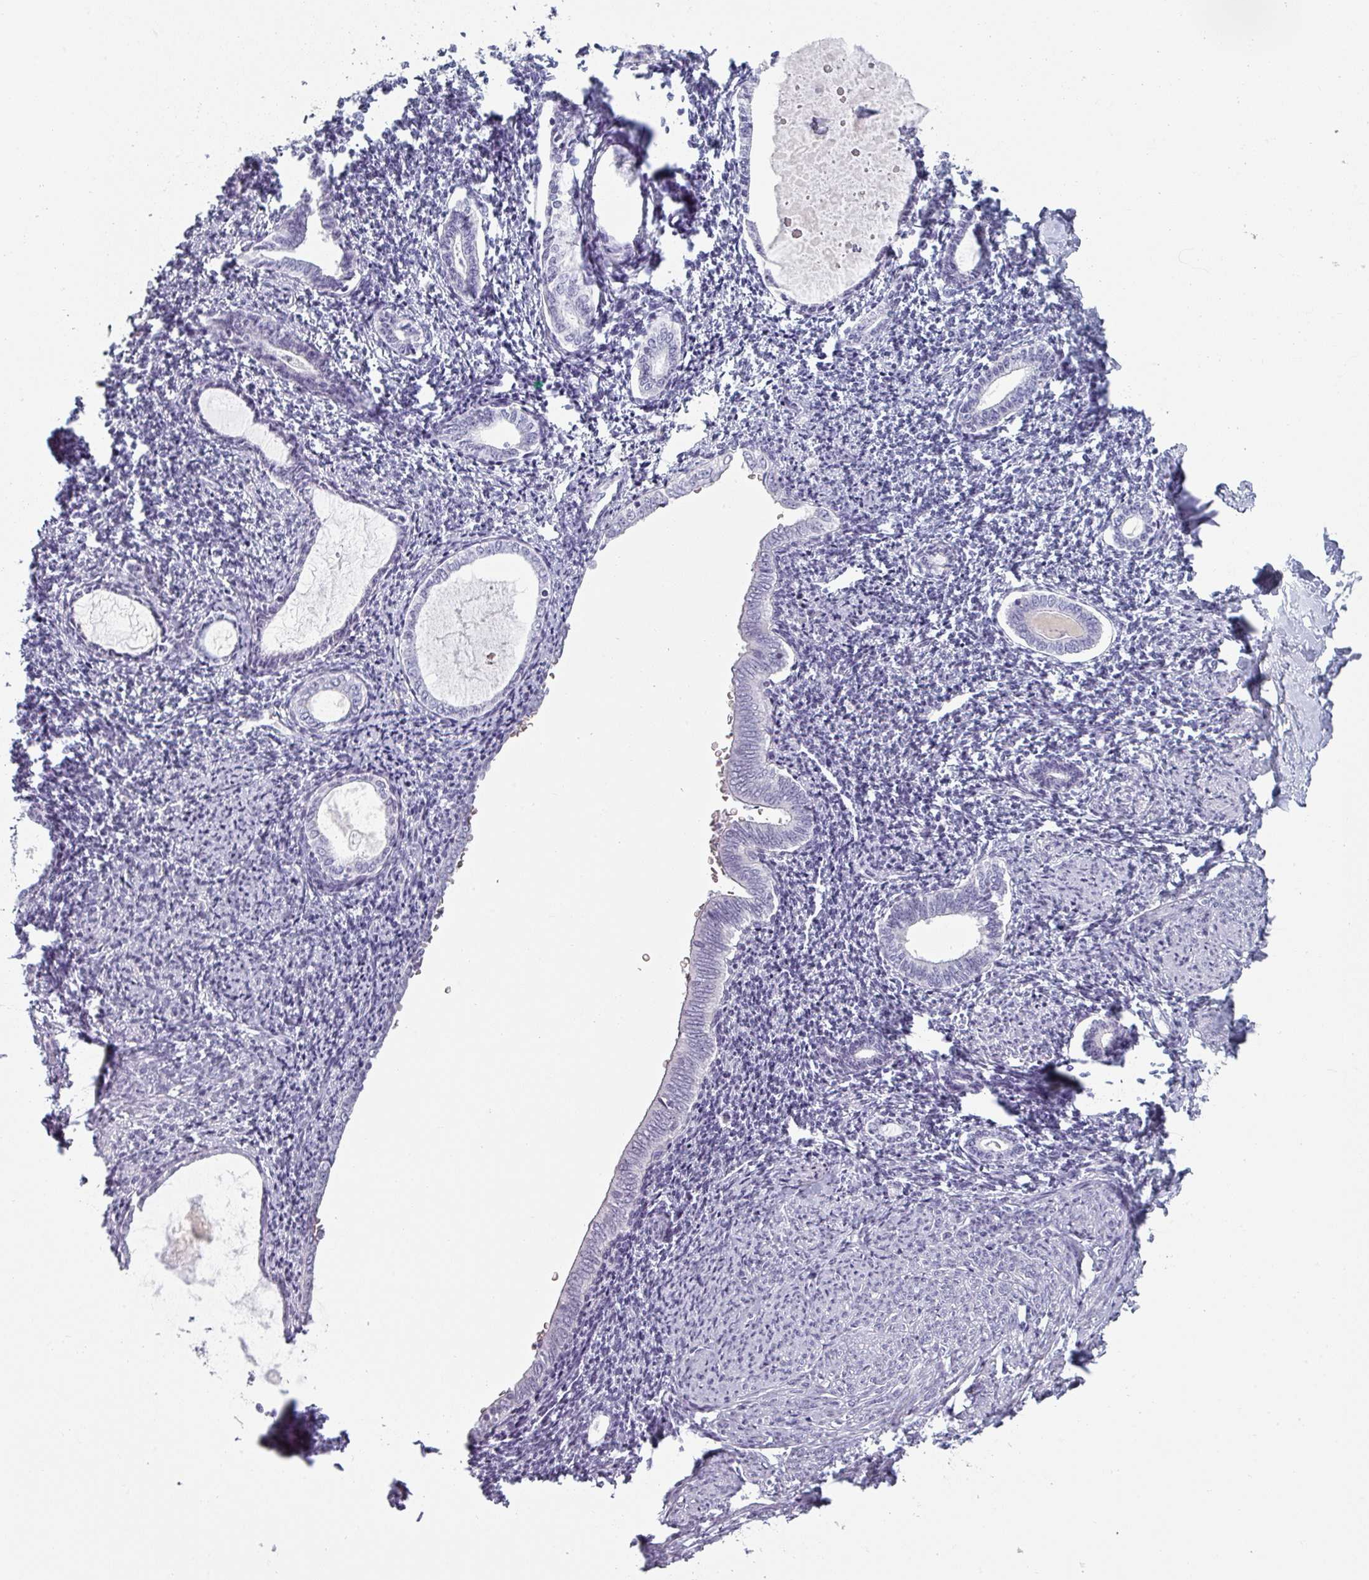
{"staining": {"intensity": "negative", "quantity": "none", "location": "none"}, "tissue": "endometrium", "cell_type": "Cells in endometrial stroma", "image_type": "normal", "snomed": [{"axis": "morphology", "description": "Normal tissue, NOS"}, {"axis": "topography", "description": "Endometrium"}], "caption": "DAB (3,3'-diaminobenzidine) immunohistochemical staining of normal endometrium exhibits no significant expression in cells in endometrial stroma. (DAB immunohistochemistry with hematoxylin counter stain).", "gene": "SFTPA1", "patient": {"sex": "female", "age": 63}}